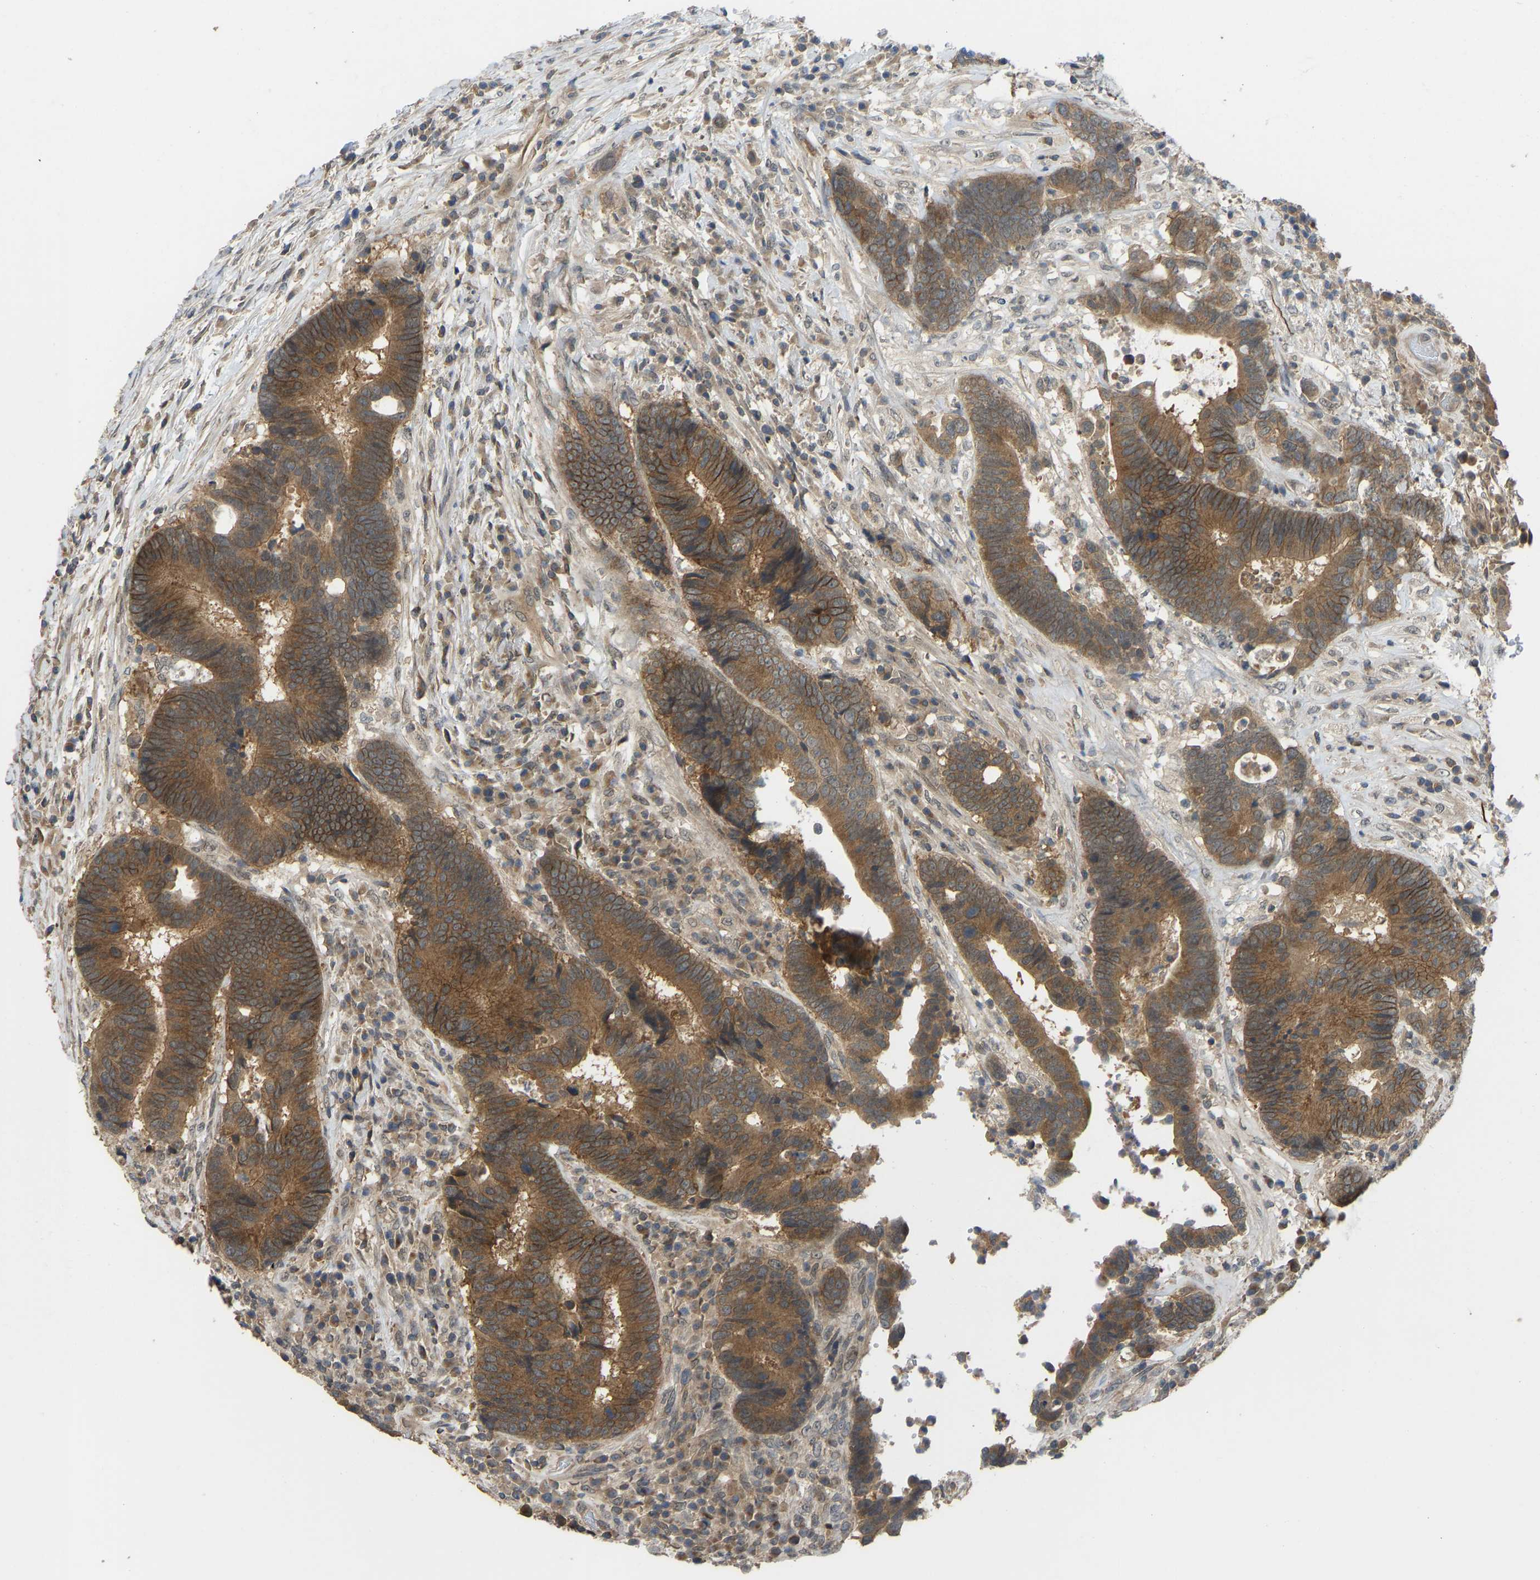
{"staining": {"intensity": "moderate", "quantity": ">75%", "location": "cytoplasmic/membranous"}, "tissue": "colorectal cancer", "cell_type": "Tumor cells", "image_type": "cancer", "snomed": [{"axis": "morphology", "description": "Adenocarcinoma, NOS"}, {"axis": "topography", "description": "Rectum"}], "caption": "Immunohistochemistry (DAB) staining of human colorectal cancer displays moderate cytoplasmic/membranous protein positivity in approximately >75% of tumor cells.", "gene": "NDRG3", "patient": {"sex": "female", "age": 89}}